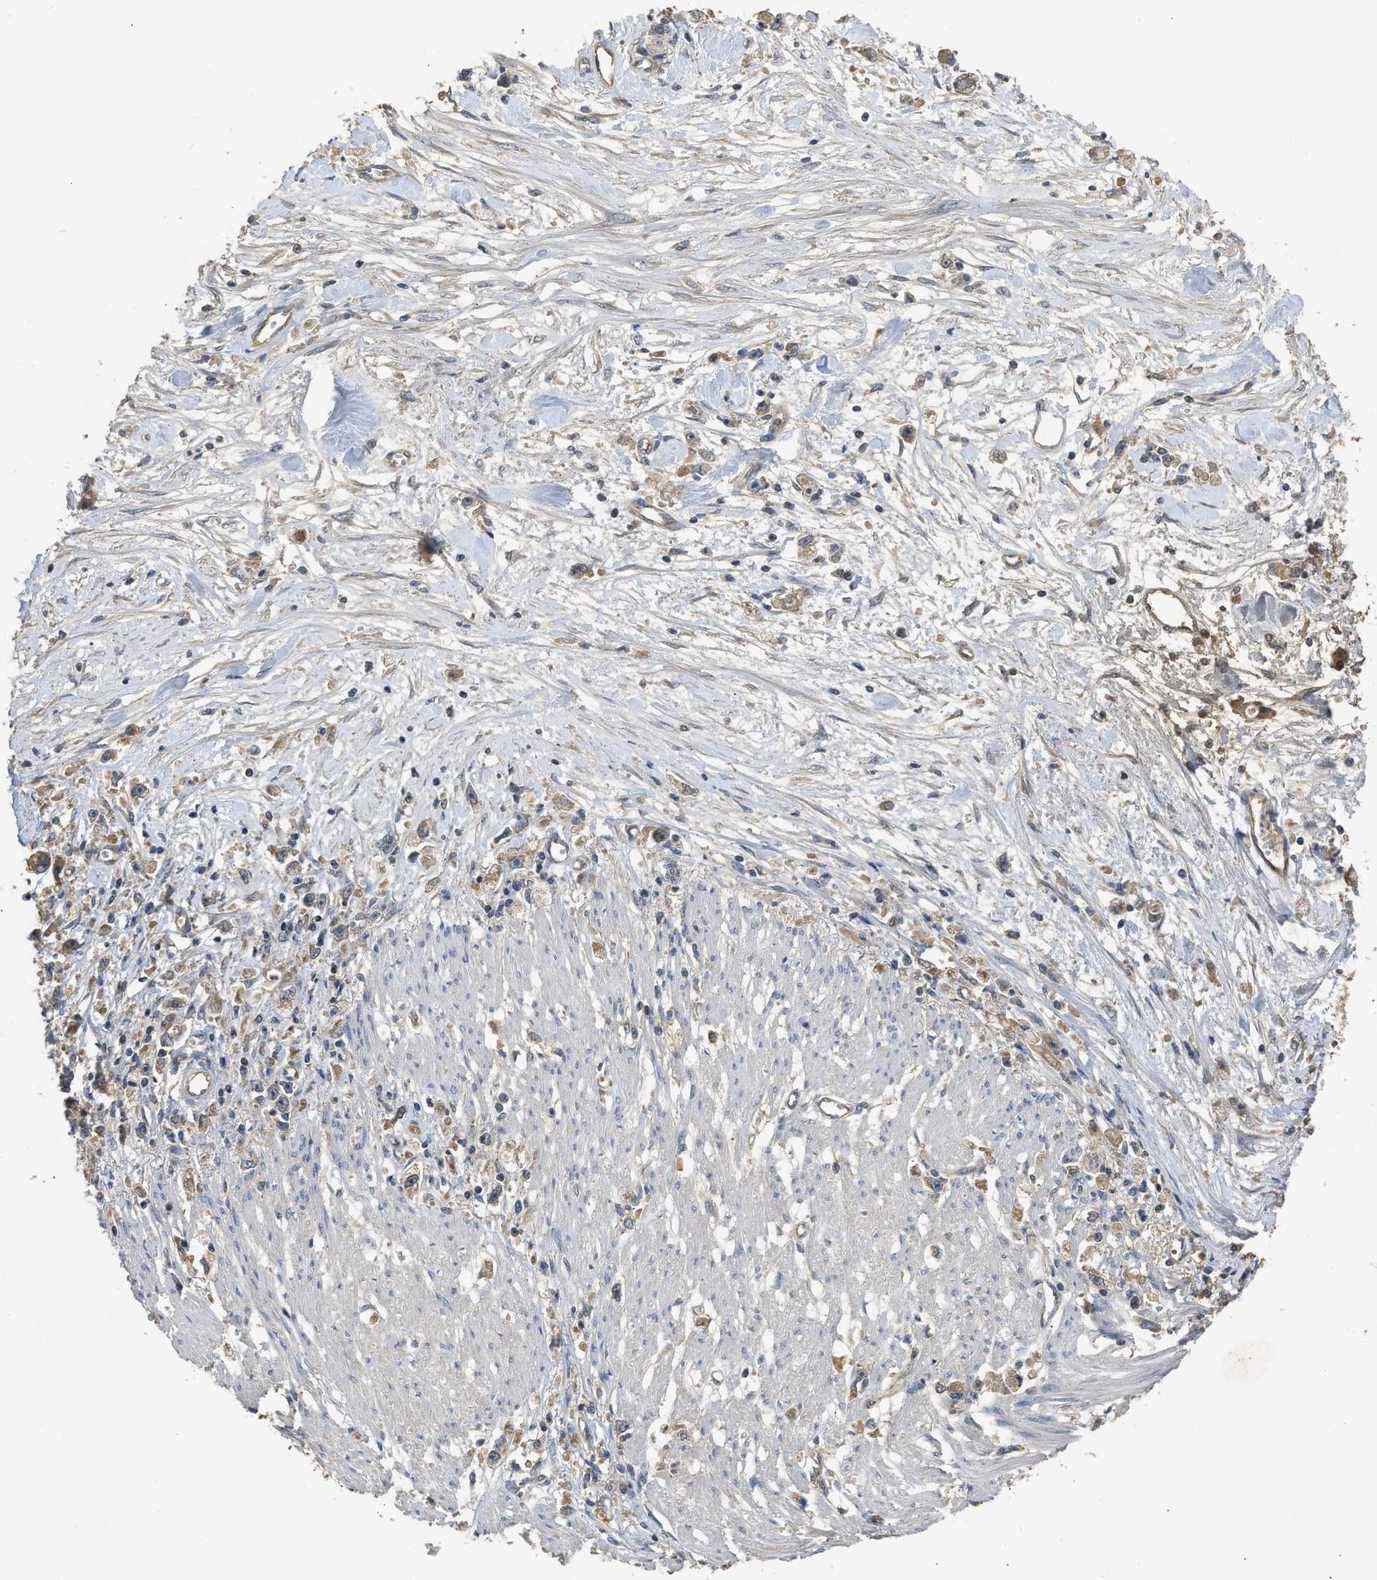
{"staining": {"intensity": "weak", "quantity": ">75%", "location": "cytoplasmic/membranous"}, "tissue": "stomach cancer", "cell_type": "Tumor cells", "image_type": "cancer", "snomed": [{"axis": "morphology", "description": "Adenocarcinoma, NOS"}, {"axis": "topography", "description": "Stomach"}], "caption": "A histopathology image of human stomach cancer stained for a protein demonstrates weak cytoplasmic/membranous brown staining in tumor cells.", "gene": "PPP3CA", "patient": {"sex": "female", "age": 59}}